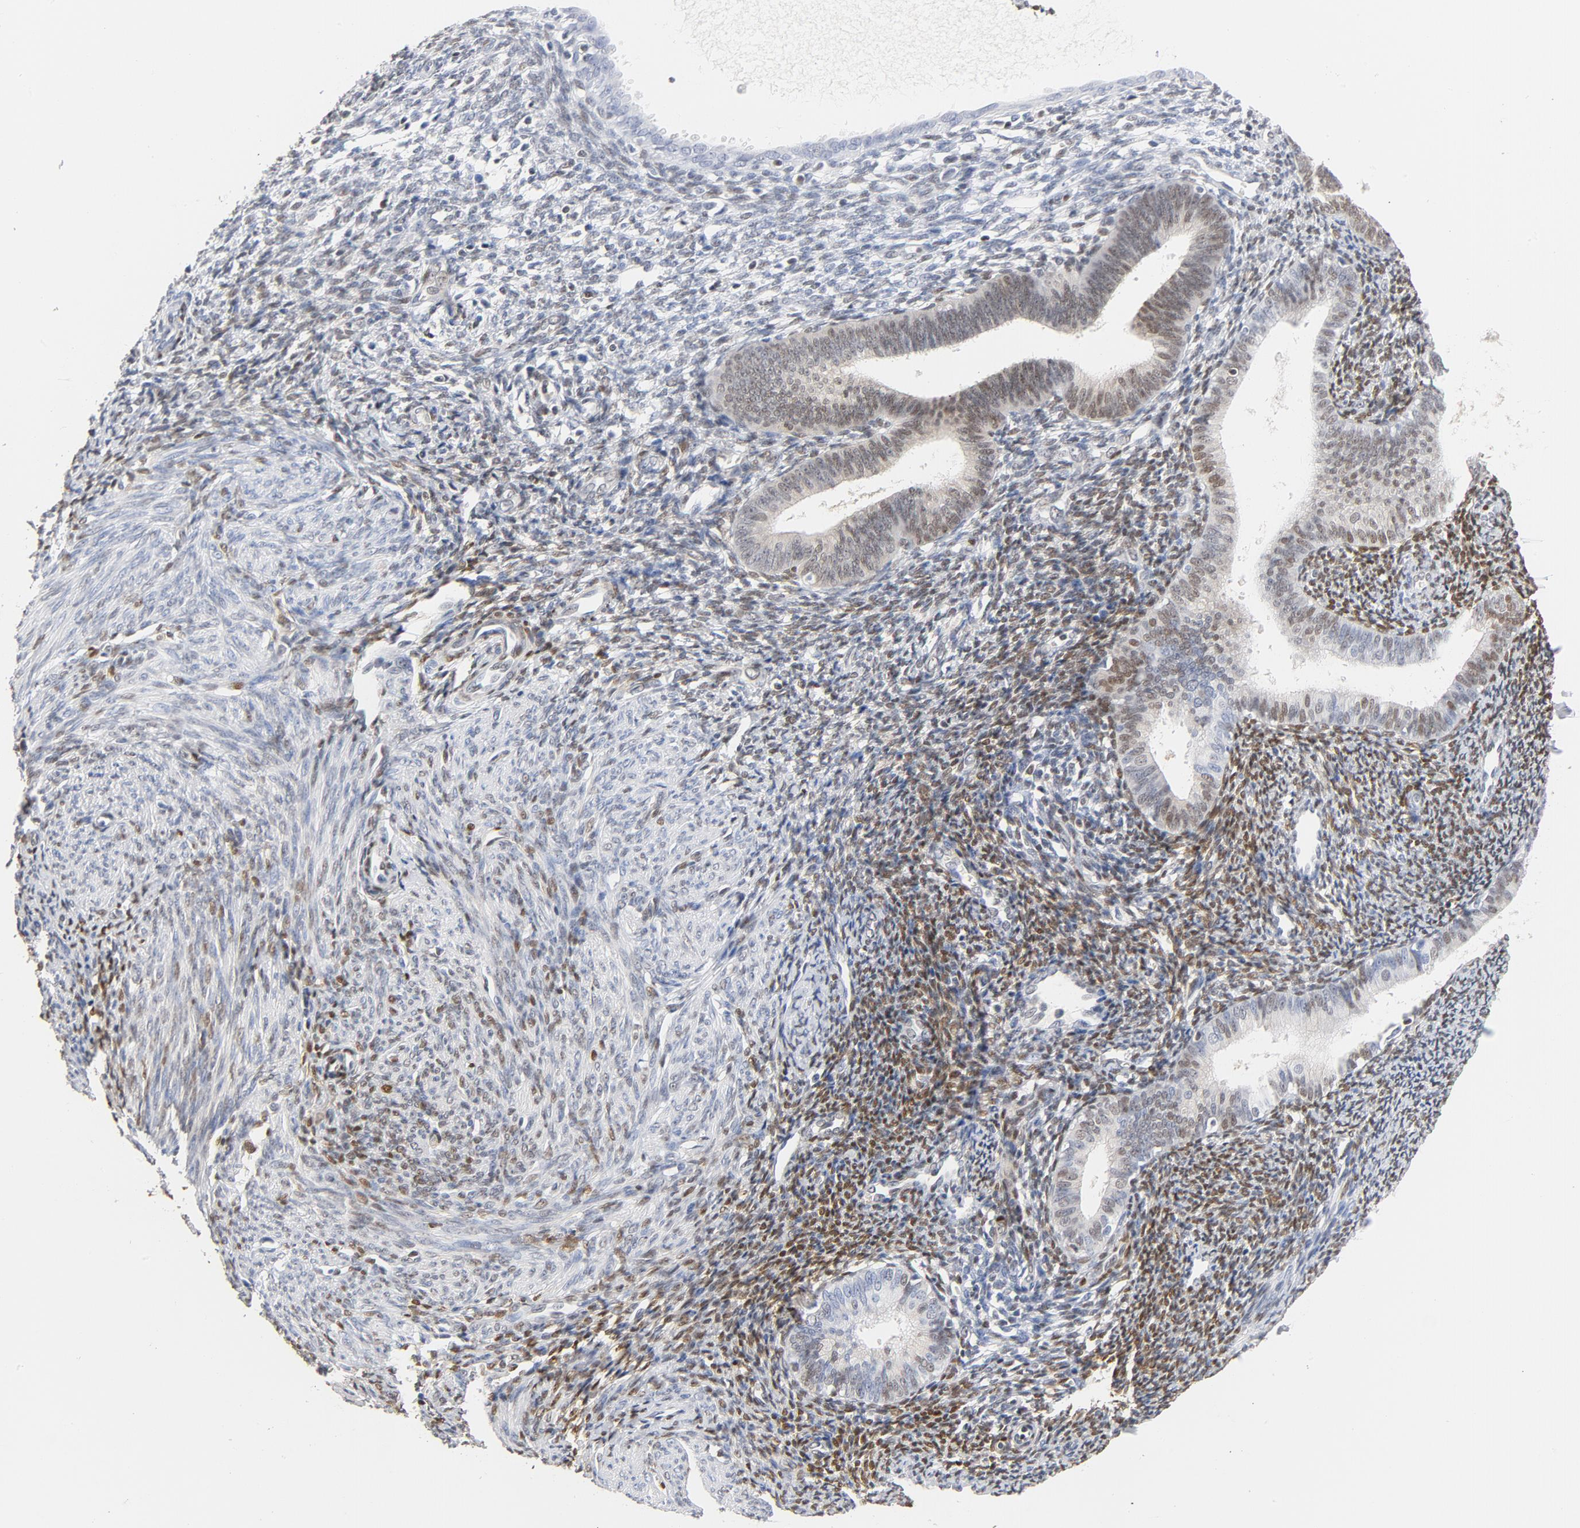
{"staining": {"intensity": "moderate", "quantity": "25%-75%", "location": "nuclear"}, "tissue": "endometrium", "cell_type": "Cells in endometrial stroma", "image_type": "normal", "snomed": [{"axis": "morphology", "description": "Normal tissue, NOS"}, {"axis": "topography", "description": "Smooth muscle"}, {"axis": "topography", "description": "Endometrium"}], "caption": "A high-resolution image shows immunohistochemistry (IHC) staining of unremarkable endometrium, which displays moderate nuclear expression in approximately 25%-75% of cells in endometrial stroma.", "gene": "CDKN1B", "patient": {"sex": "female", "age": 57}}